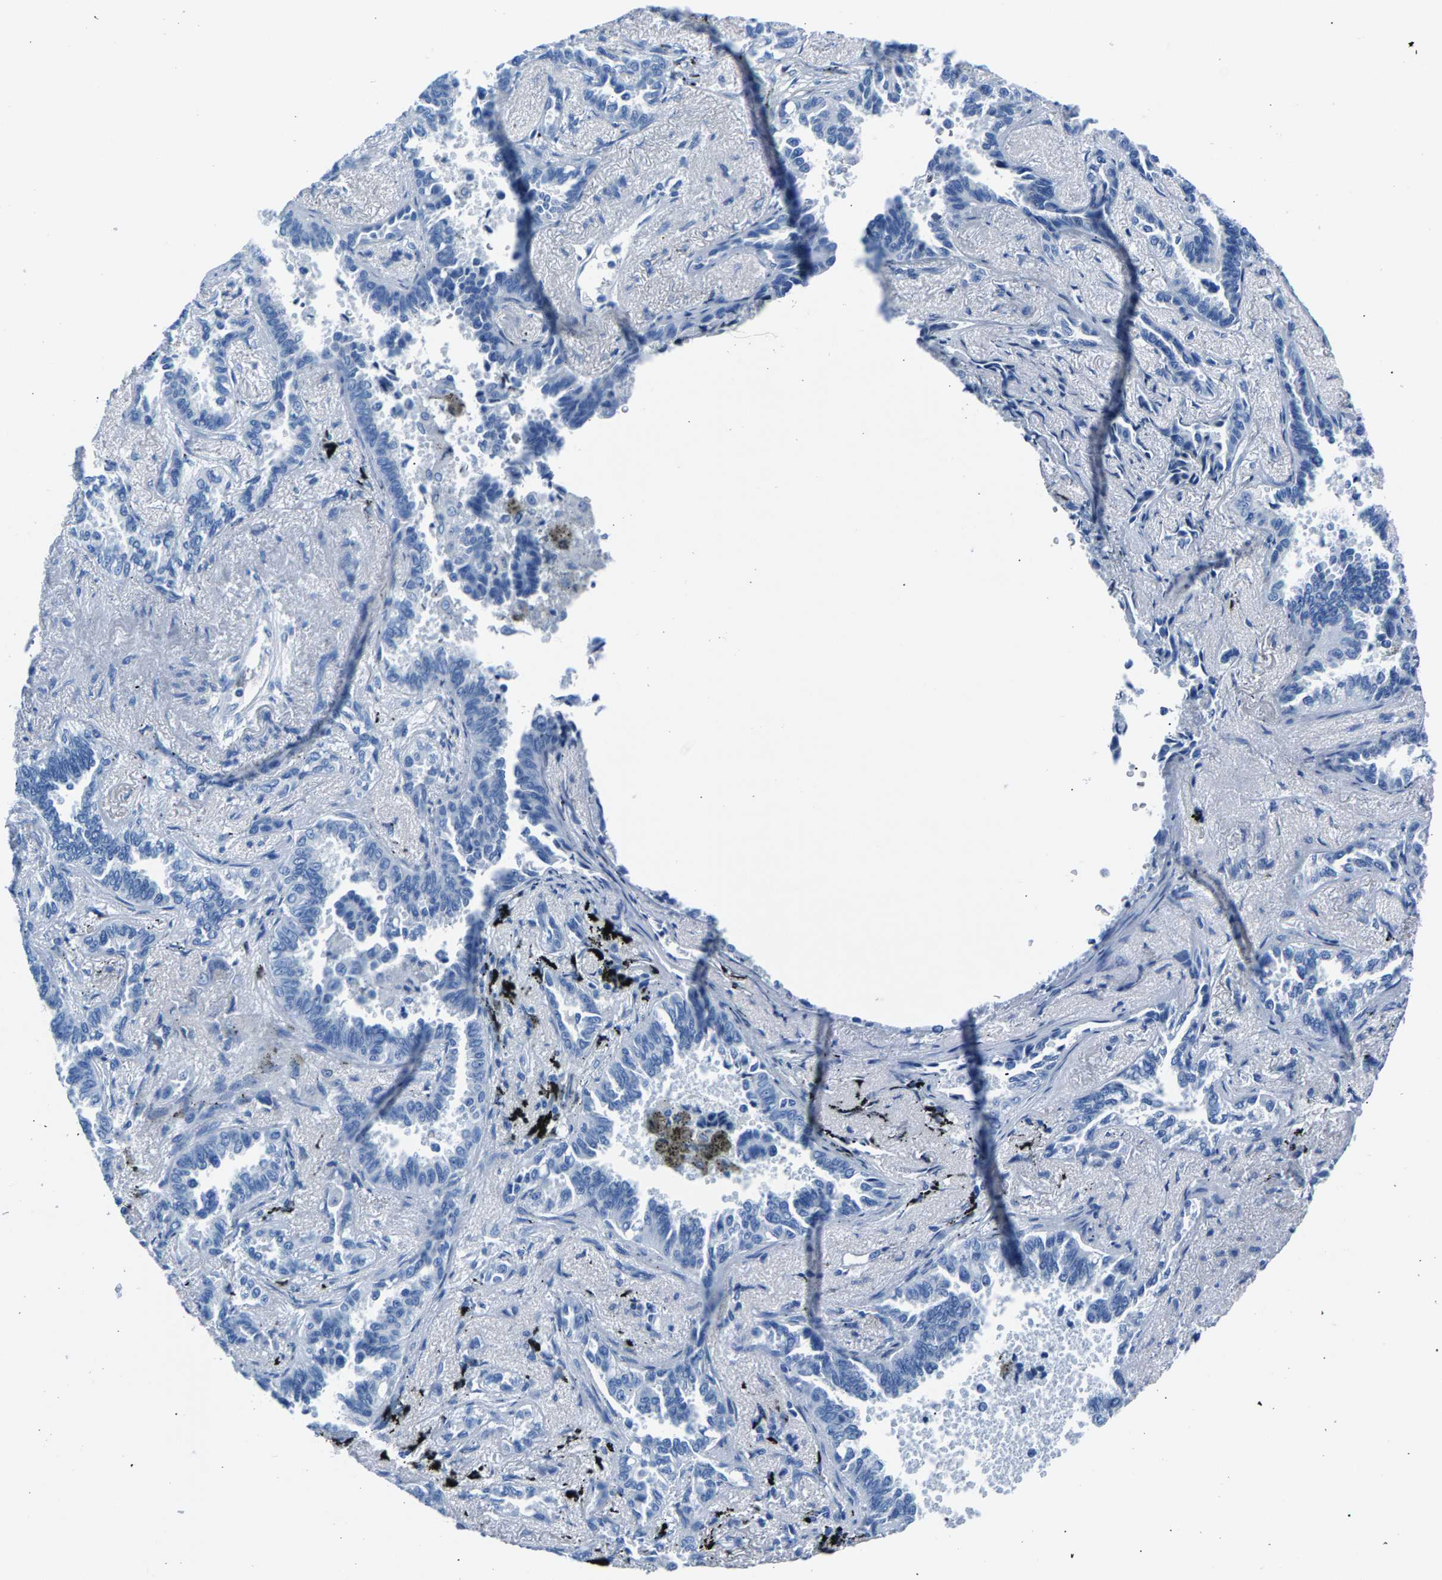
{"staining": {"intensity": "negative", "quantity": "none", "location": "none"}, "tissue": "lung cancer", "cell_type": "Tumor cells", "image_type": "cancer", "snomed": [{"axis": "morphology", "description": "Adenocarcinoma, NOS"}, {"axis": "topography", "description": "Lung"}], "caption": "Tumor cells are negative for brown protein staining in lung adenocarcinoma. (DAB IHC, high magnification).", "gene": "CPS1", "patient": {"sex": "male", "age": 59}}